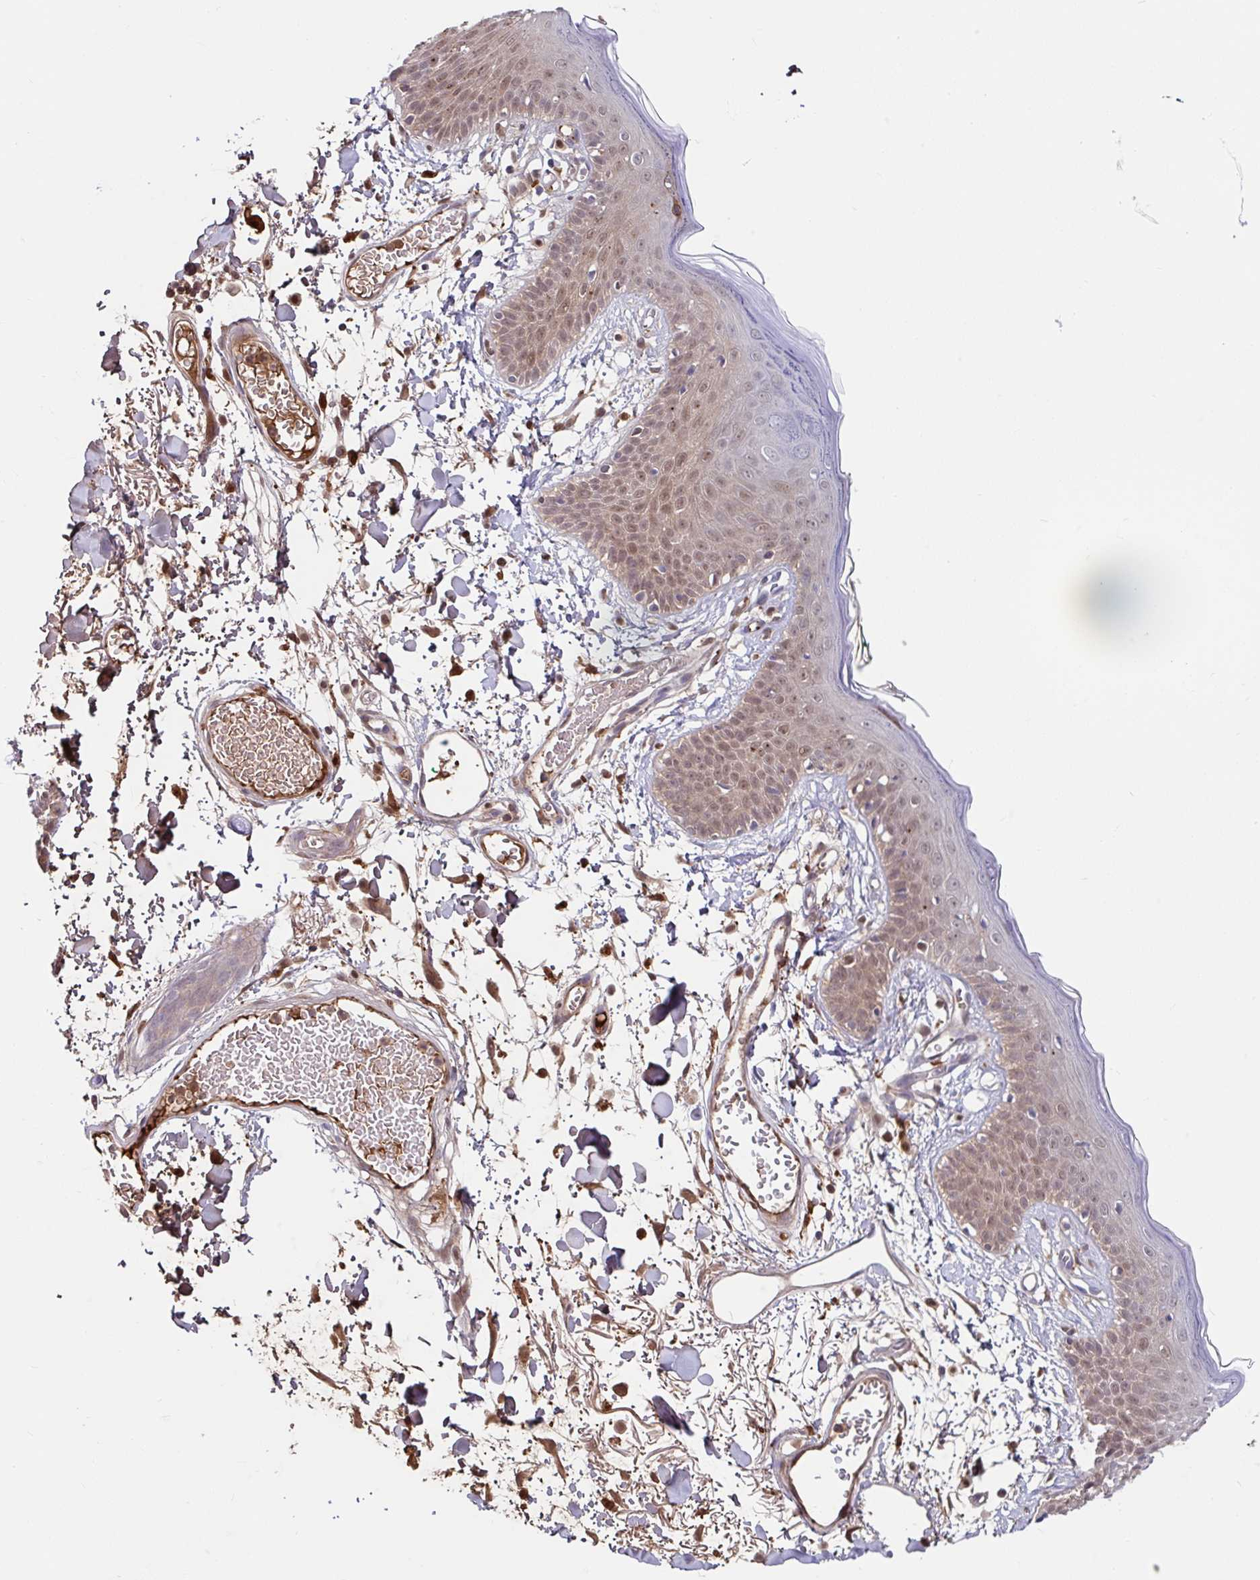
{"staining": {"intensity": "moderate", "quantity": ">75%", "location": "cytoplasmic/membranous,nuclear"}, "tissue": "skin", "cell_type": "Fibroblasts", "image_type": "normal", "snomed": [{"axis": "morphology", "description": "Normal tissue, NOS"}, {"axis": "topography", "description": "Skin"}], "caption": "Protein staining displays moderate cytoplasmic/membranous,nuclear positivity in about >75% of fibroblasts in unremarkable skin.", "gene": "BLVRA", "patient": {"sex": "male", "age": 79}}